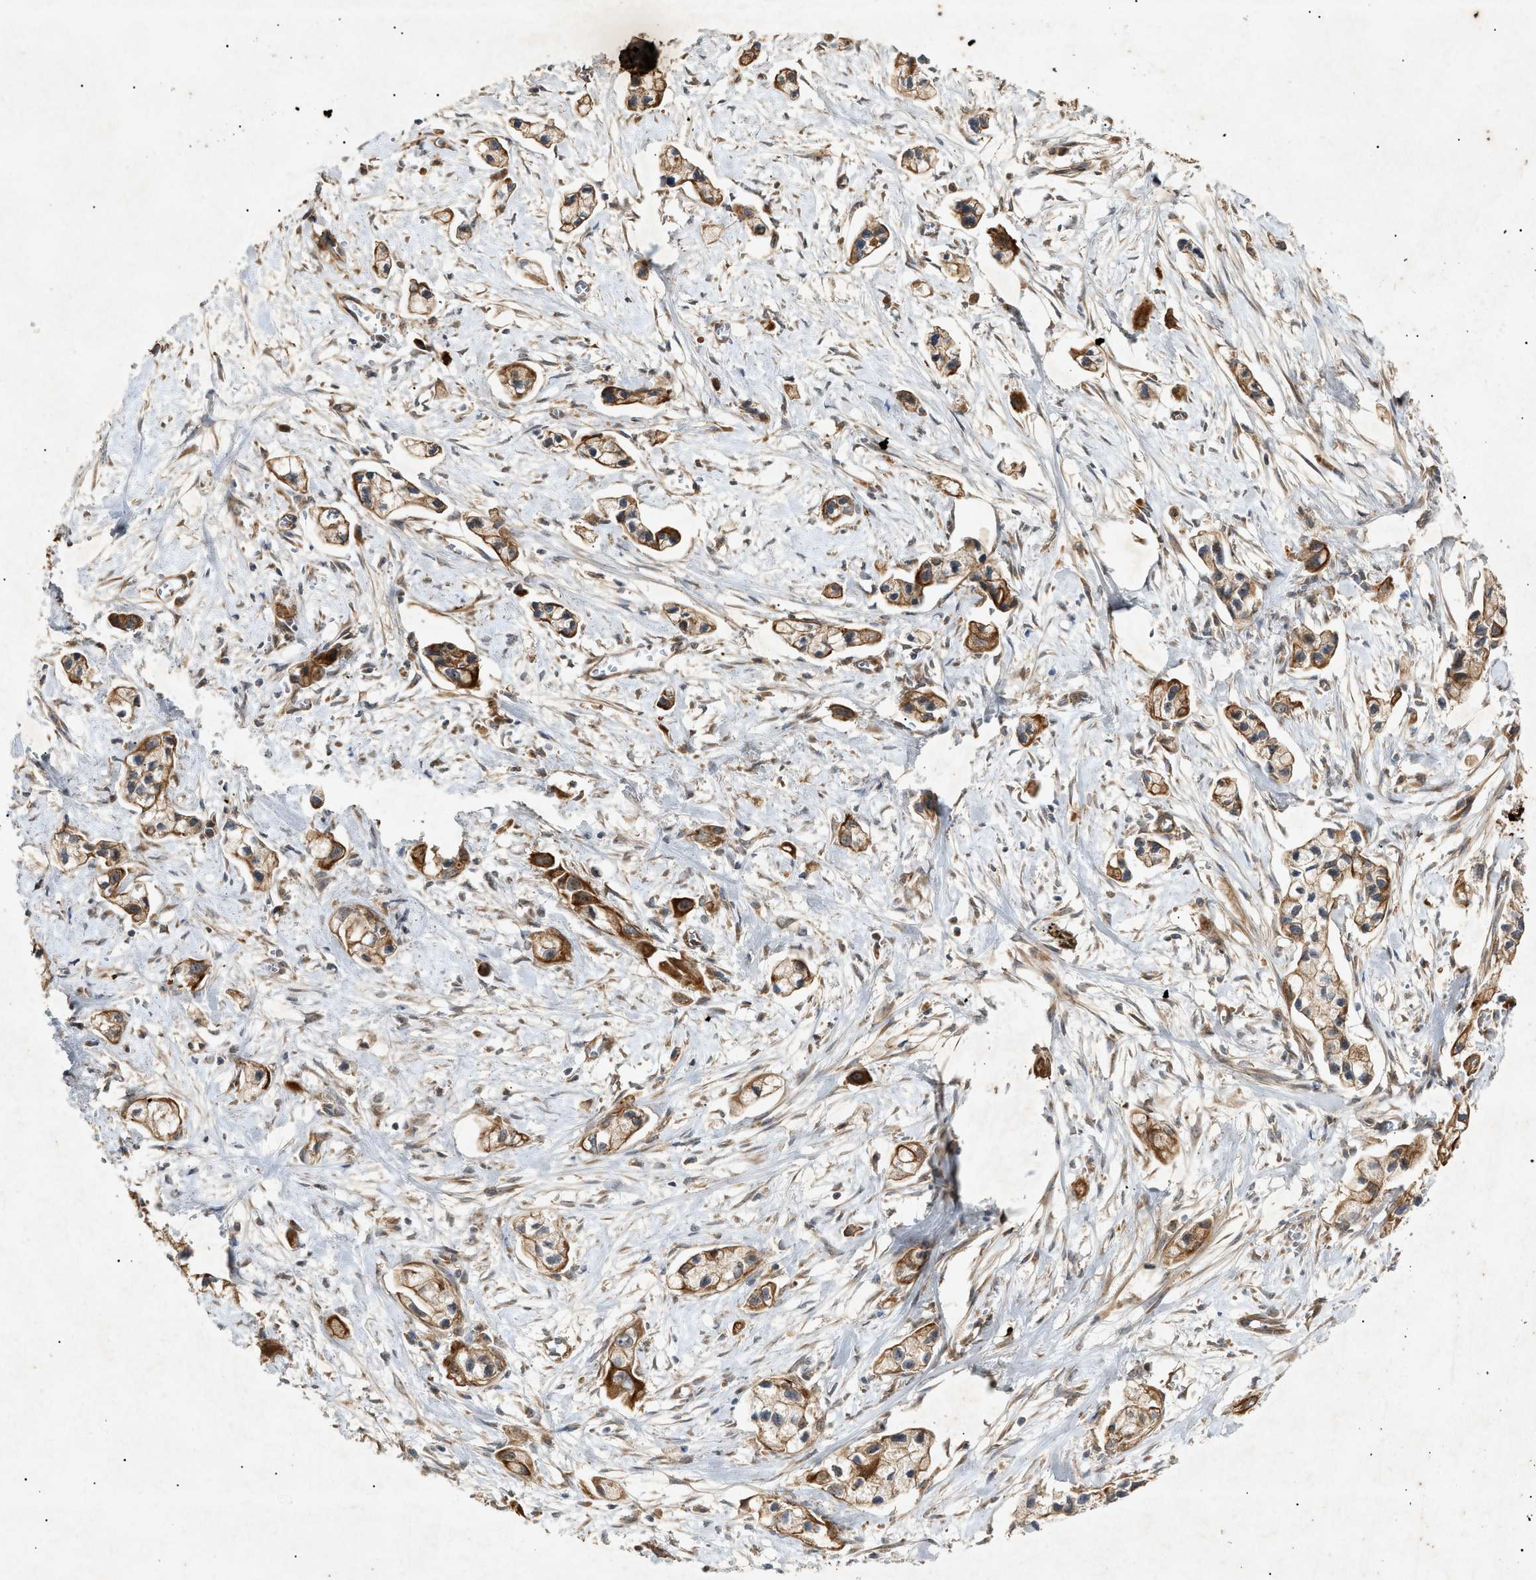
{"staining": {"intensity": "moderate", "quantity": ">75%", "location": "cytoplasmic/membranous"}, "tissue": "pancreatic cancer", "cell_type": "Tumor cells", "image_type": "cancer", "snomed": [{"axis": "morphology", "description": "Adenocarcinoma, NOS"}, {"axis": "topography", "description": "Pancreas"}], "caption": "Immunohistochemical staining of pancreatic cancer reveals medium levels of moderate cytoplasmic/membranous protein positivity in approximately >75% of tumor cells. Nuclei are stained in blue.", "gene": "MTCH1", "patient": {"sex": "male", "age": 74}}